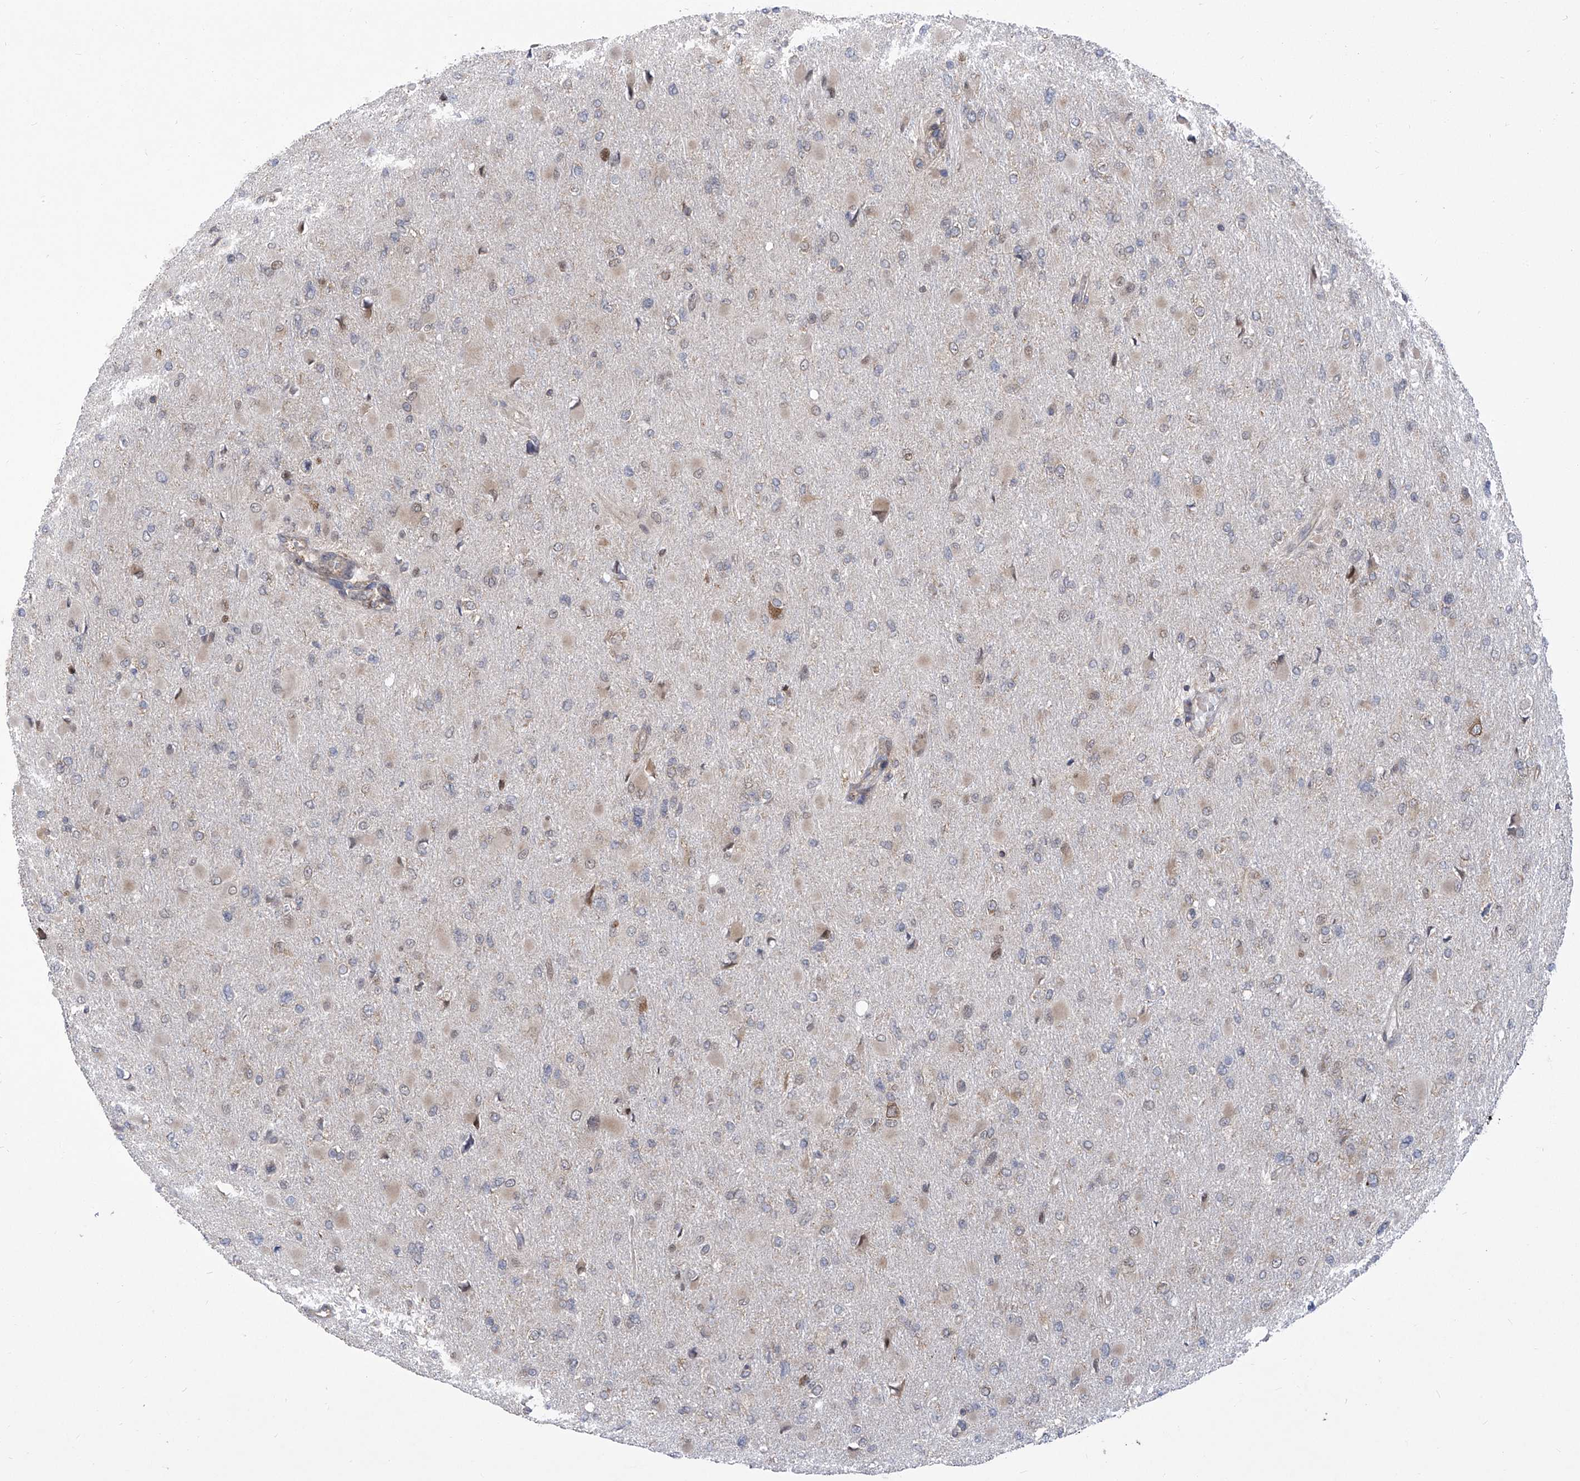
{"staining": {"intensity": "weak", "quantity": "<25%", "location": "cytoplasmic/membranous"}, "tissue": "glioma", "cell_type": "Tumor cells", "image_type": "cancer", "snomed": [{"axis": "morphology", "description": "Glioma, malignant, High grade"}, {"axis": "topography", "description": "Cerebral cortex"}], "caption": "DAB (3,3'-diaminobenzidine) immunohistochemical staining of glioma demonstrates no significant positivity in tumor cells.", "gene": "EIF3M", "patient": {"sex": "female", "age": 36}}